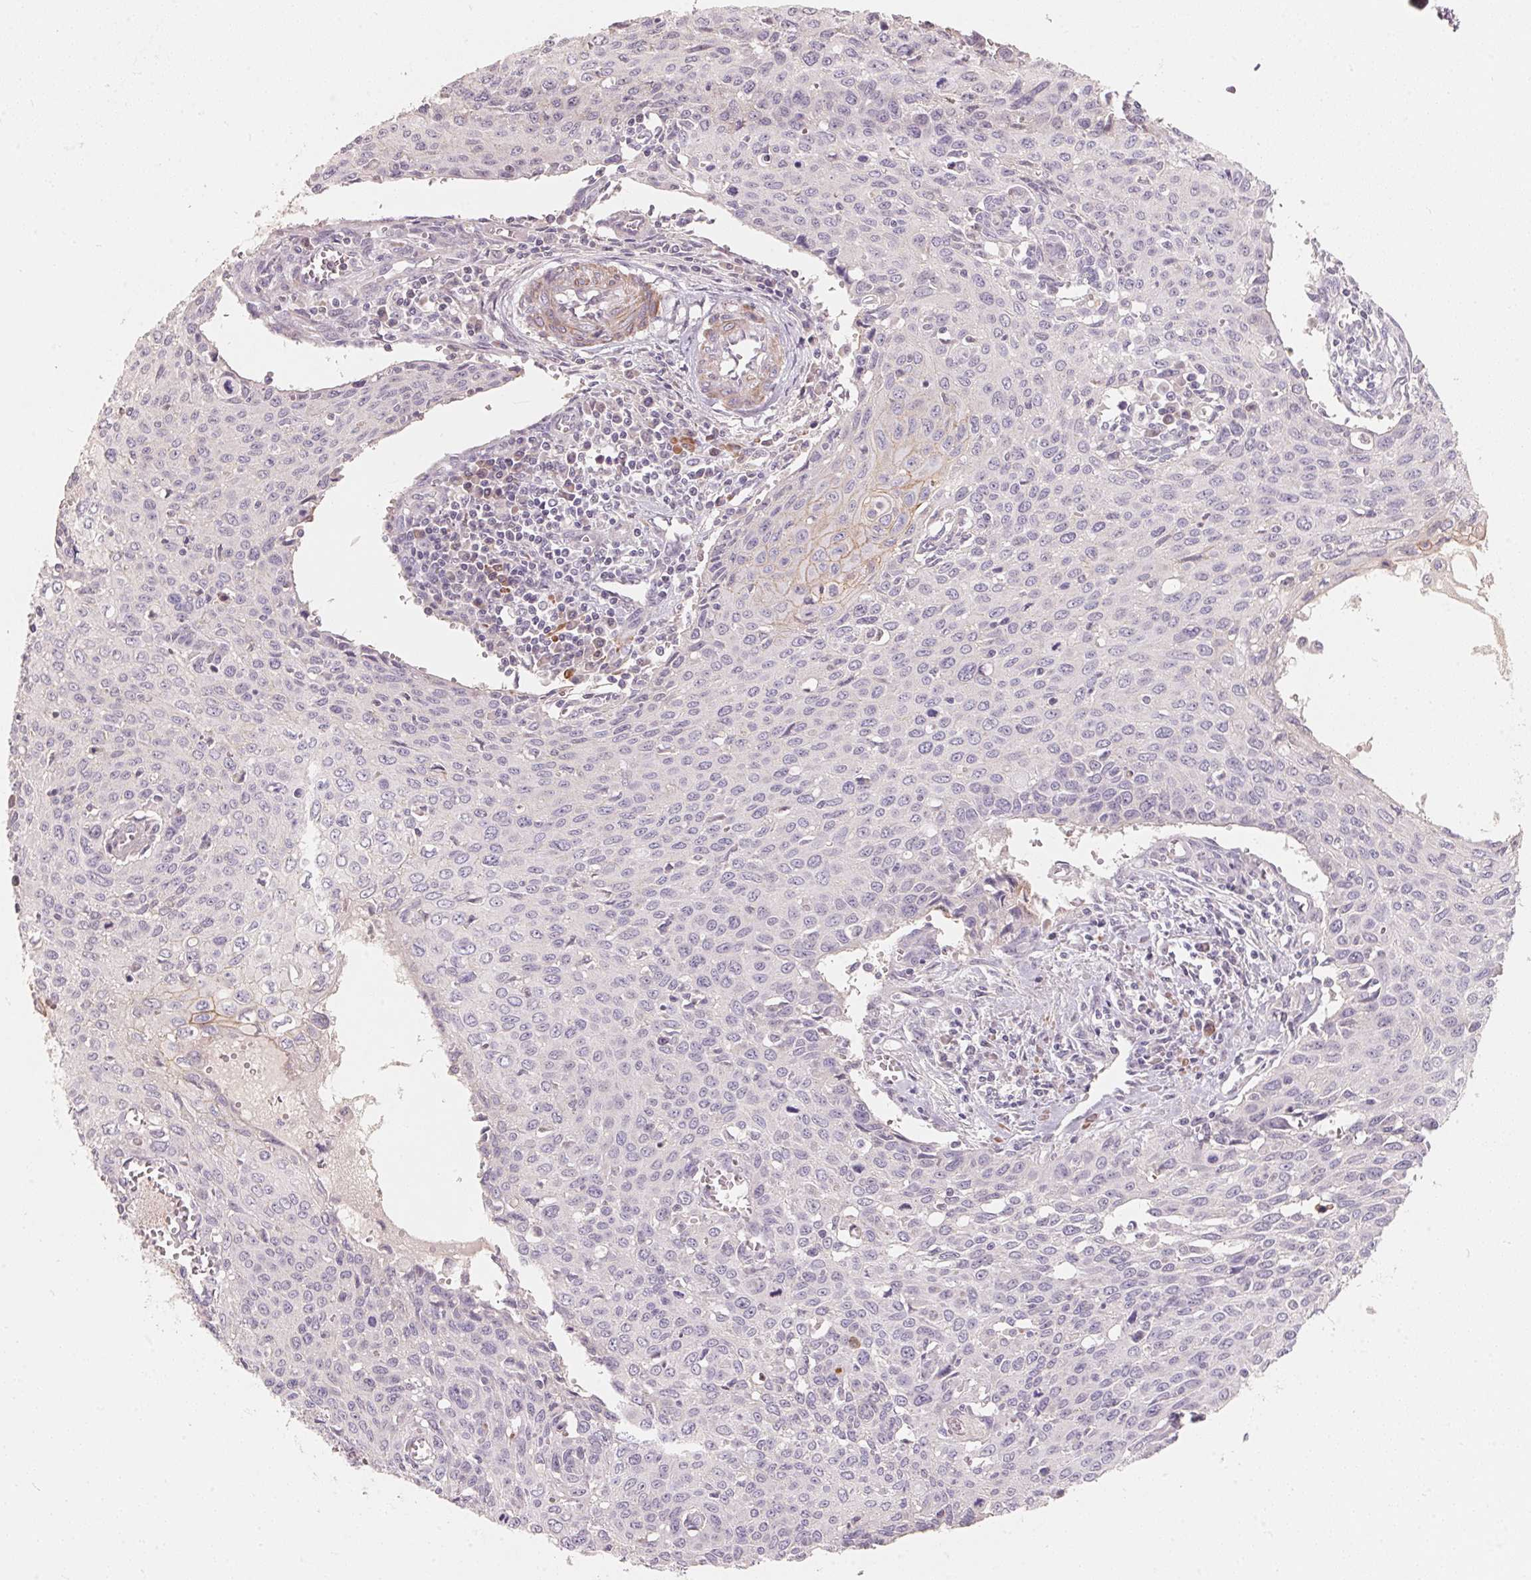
{"staining": {"intensity": "negative", "quantity": "none", "location": "none"}, "tissue": "cervical cancer", "cell_type": "Tumor cells", "image_type": "cancer", "snomed": [{"axis": "morphology", "description": "Squamous cell carcinoma, NOS"}, {"axis": "topography", "description": "Cervix"}], "caption": "The histopathology image displays no staining of tumor cells in cervical squamous cell carcinoma.", "gene": "TP53AIP1", "patient": {"sex": "female", "age": 38}}